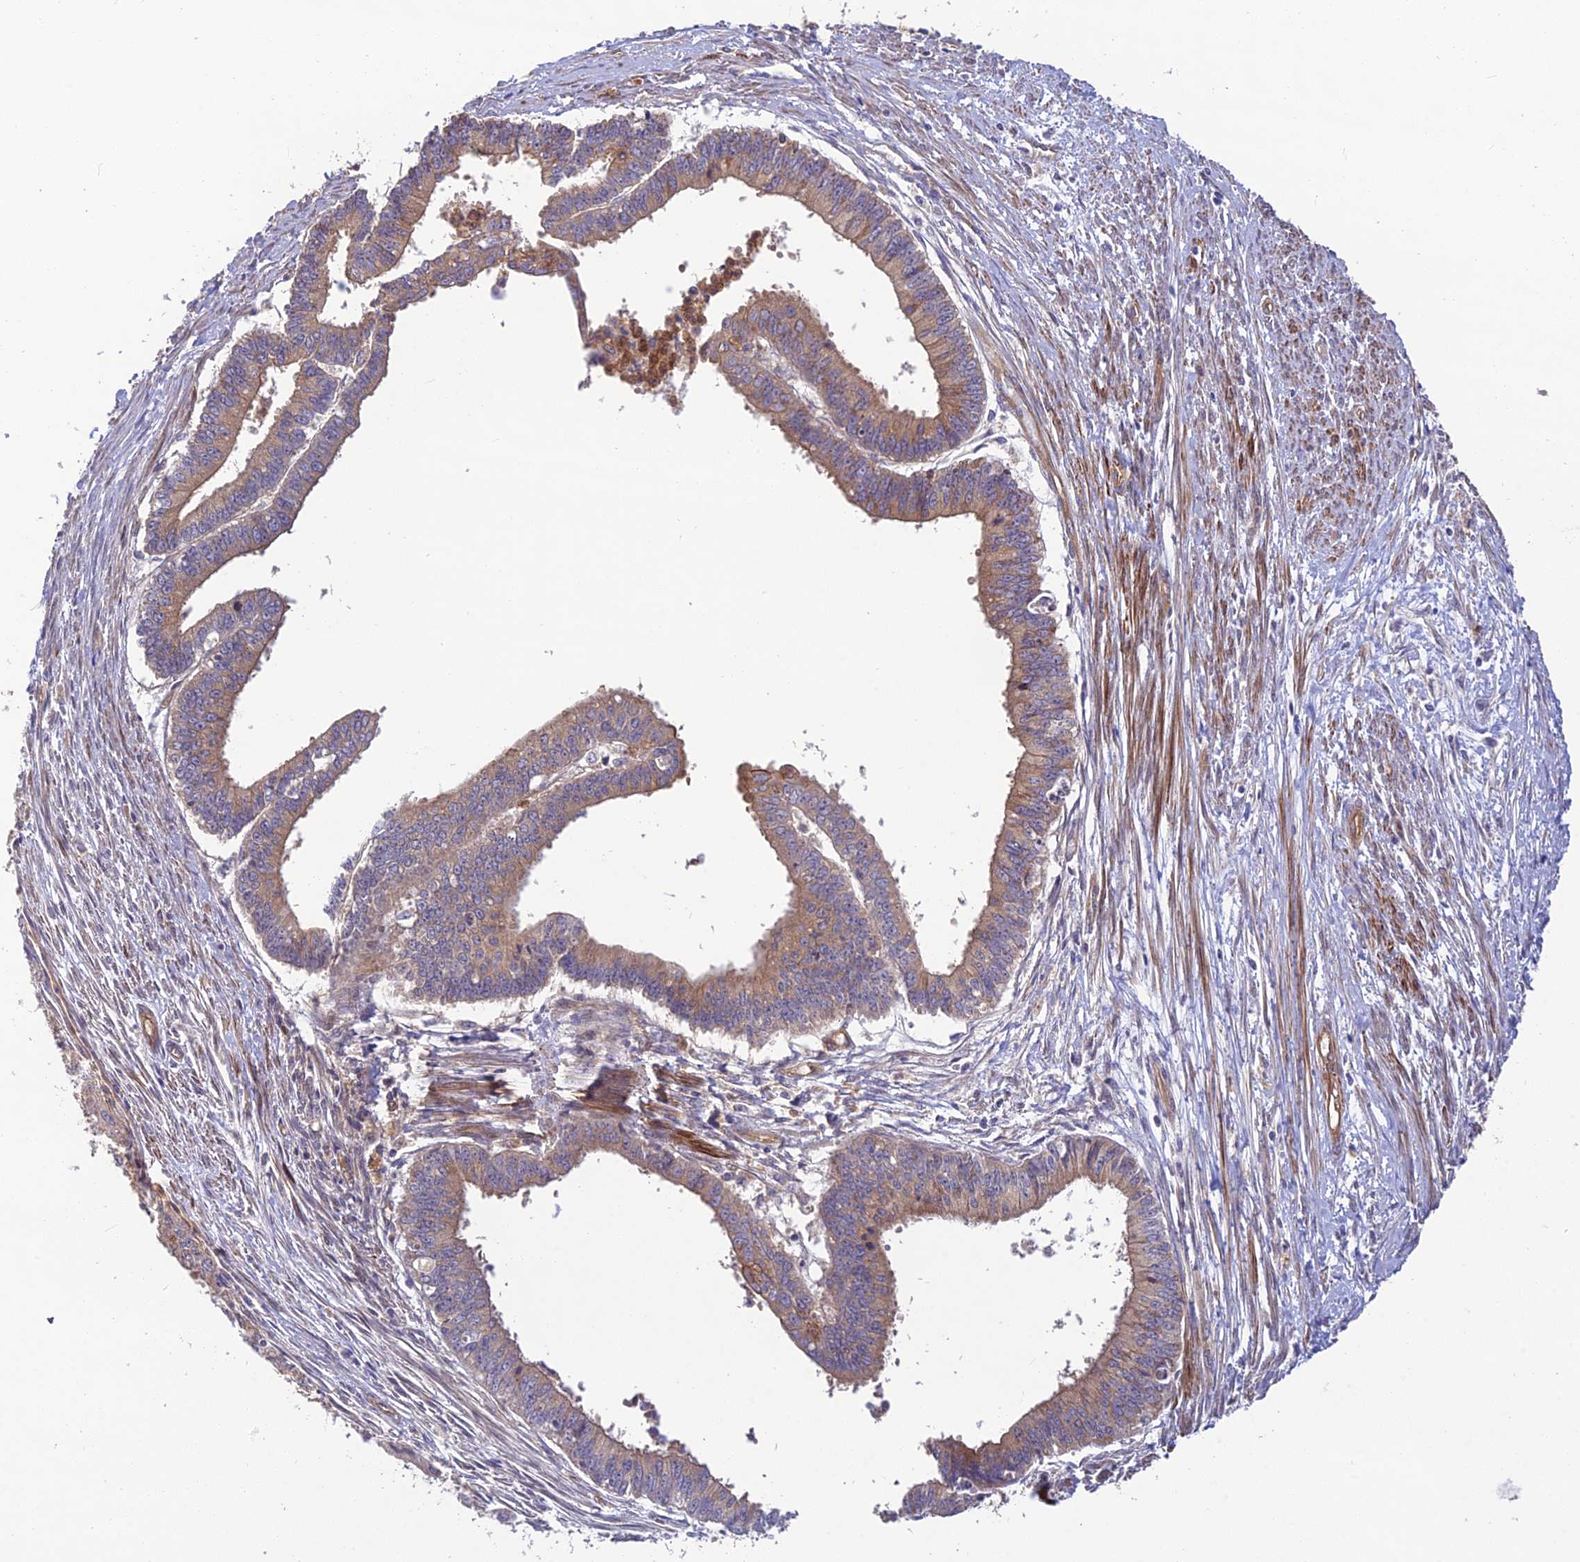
{"staining": {"intensity": "moderate", "quantity": "25%-75%", "location": "cytoplasmic/membranous"}, "tissue": "endometrial cancer", "cell_type": "Tumor cells", "image_type": "cancer", "snomed": [{"axis": "morphology", "description": "Adenocarcinoma, NOS"}, {"axis": "topography", "description": "Endometrium"}], "caption": "Endometrial cancer stained for a protein shows moderate cytoplasmic/membranous positivity in tumor cells.", "gene": "ADAMTS15", "patient": {"sex": "female", "age": 73}}